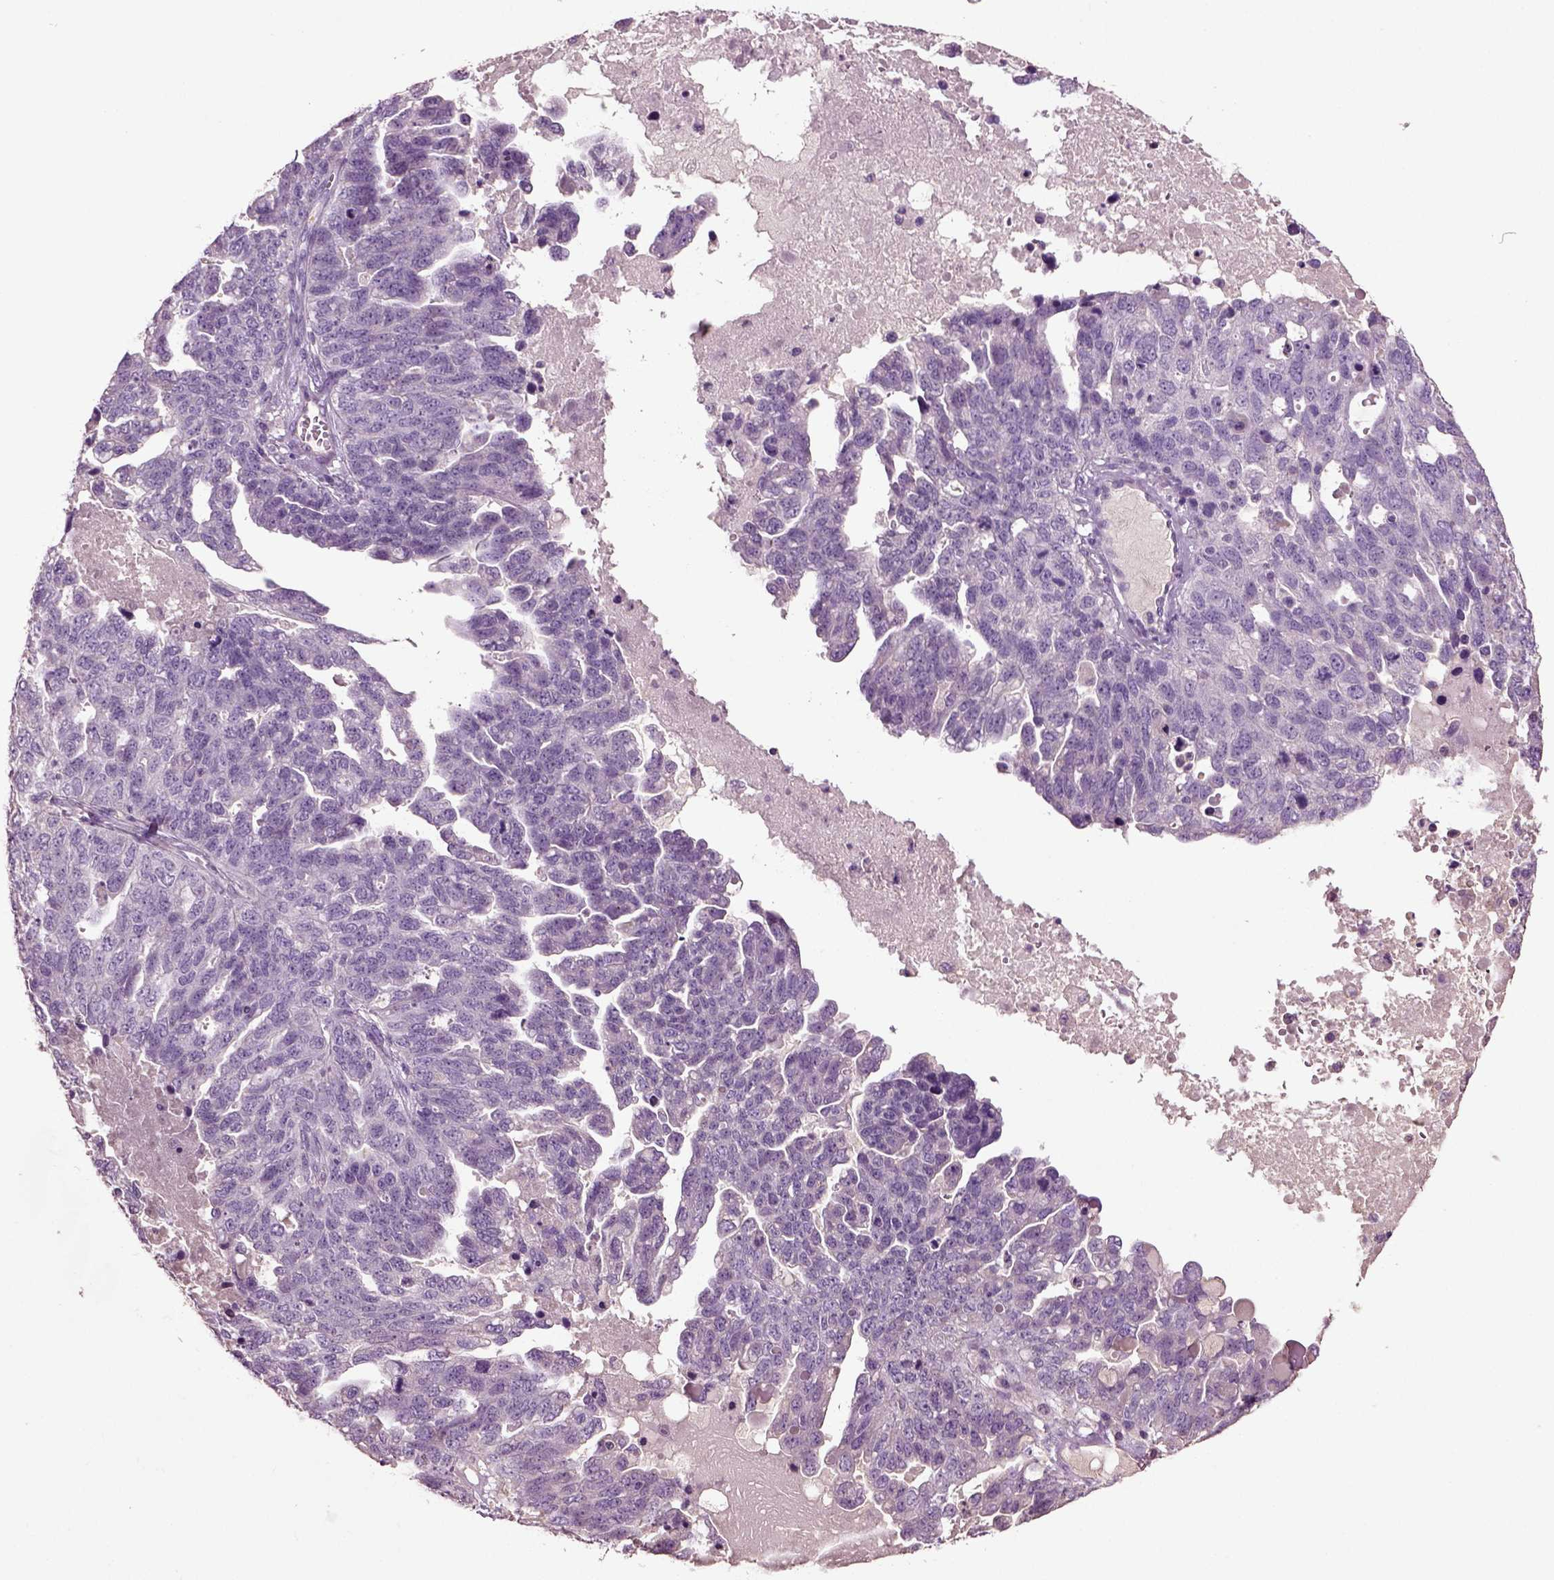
{"staining": {"intensity": "negative", "quantity": "none", "location": "none"}, "tissue": "ovarian cancer", "cell_type": "Tumor cells", "image_type": "cancer", "snomed": [{"axis": "morphology", "description": "Cystadenocarcinoma, serous, NOS"}, {"axis": "topography", "description": "Ovary"}], "caption": "IHC of ovarian serous cystadenocarcinoma reveals no positivity in tumor cells.", "gene": "DEFB118", "patient": {"sex": "female", "age": 71}}